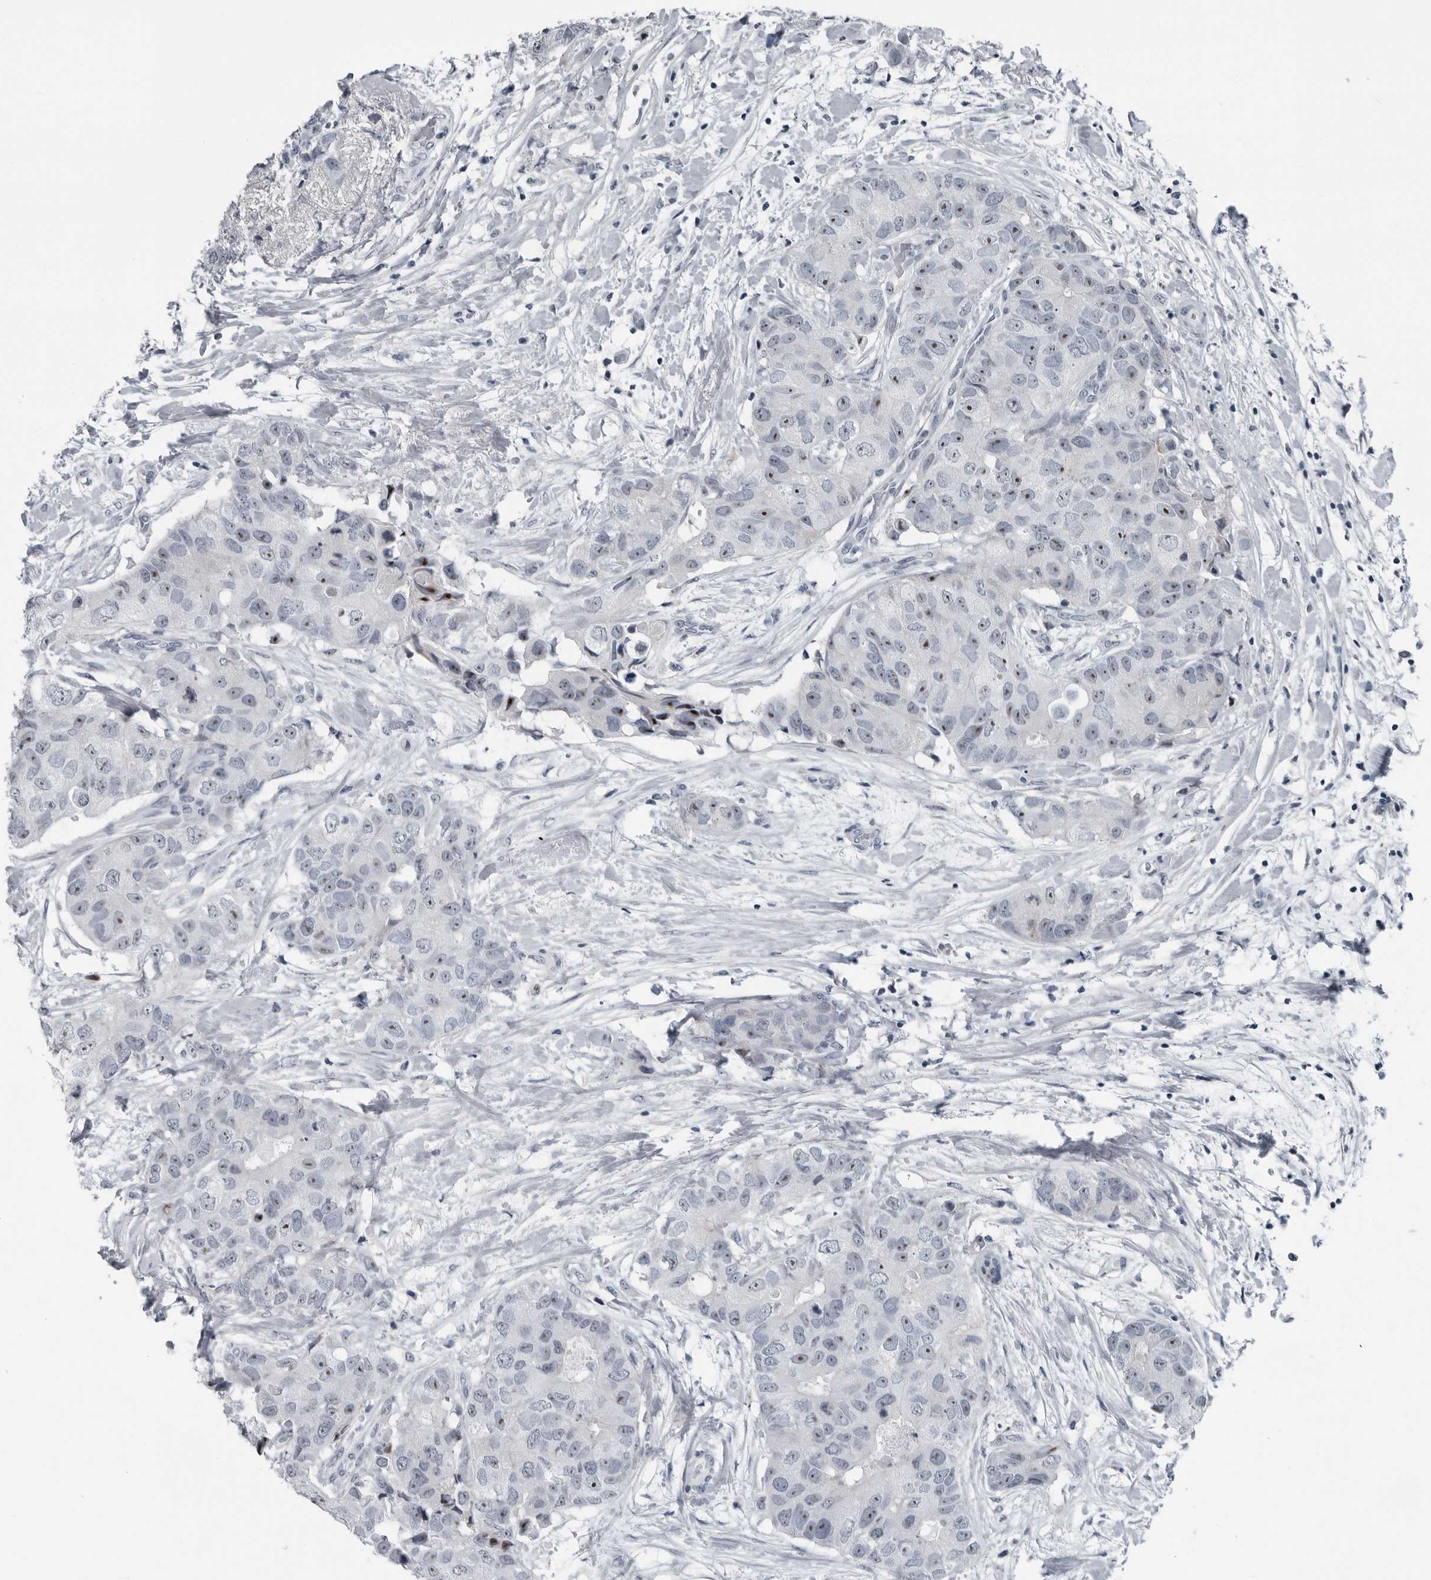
{"staining": {"intensity": "moderate", "quantity": ">75%", "location": "nuclear"}, "tissue": "breast cancer", "cell_type": "Tumor cells", "image_type": "cancer", "snomed": [{"axis": "morphology", "description": "Duct carcinoma"}, {"axis": "topography", "description": "Breast"}], "caption": "DAB (3,3'-diaminobenzidine) immunohistochemical staining of intraductal carcinoma (breast) shows moderate nuclear protein staining in approximately >75% of tumor cells.", "gene": "PDCD11", "patient": {"sex": "female", "age": 62}}